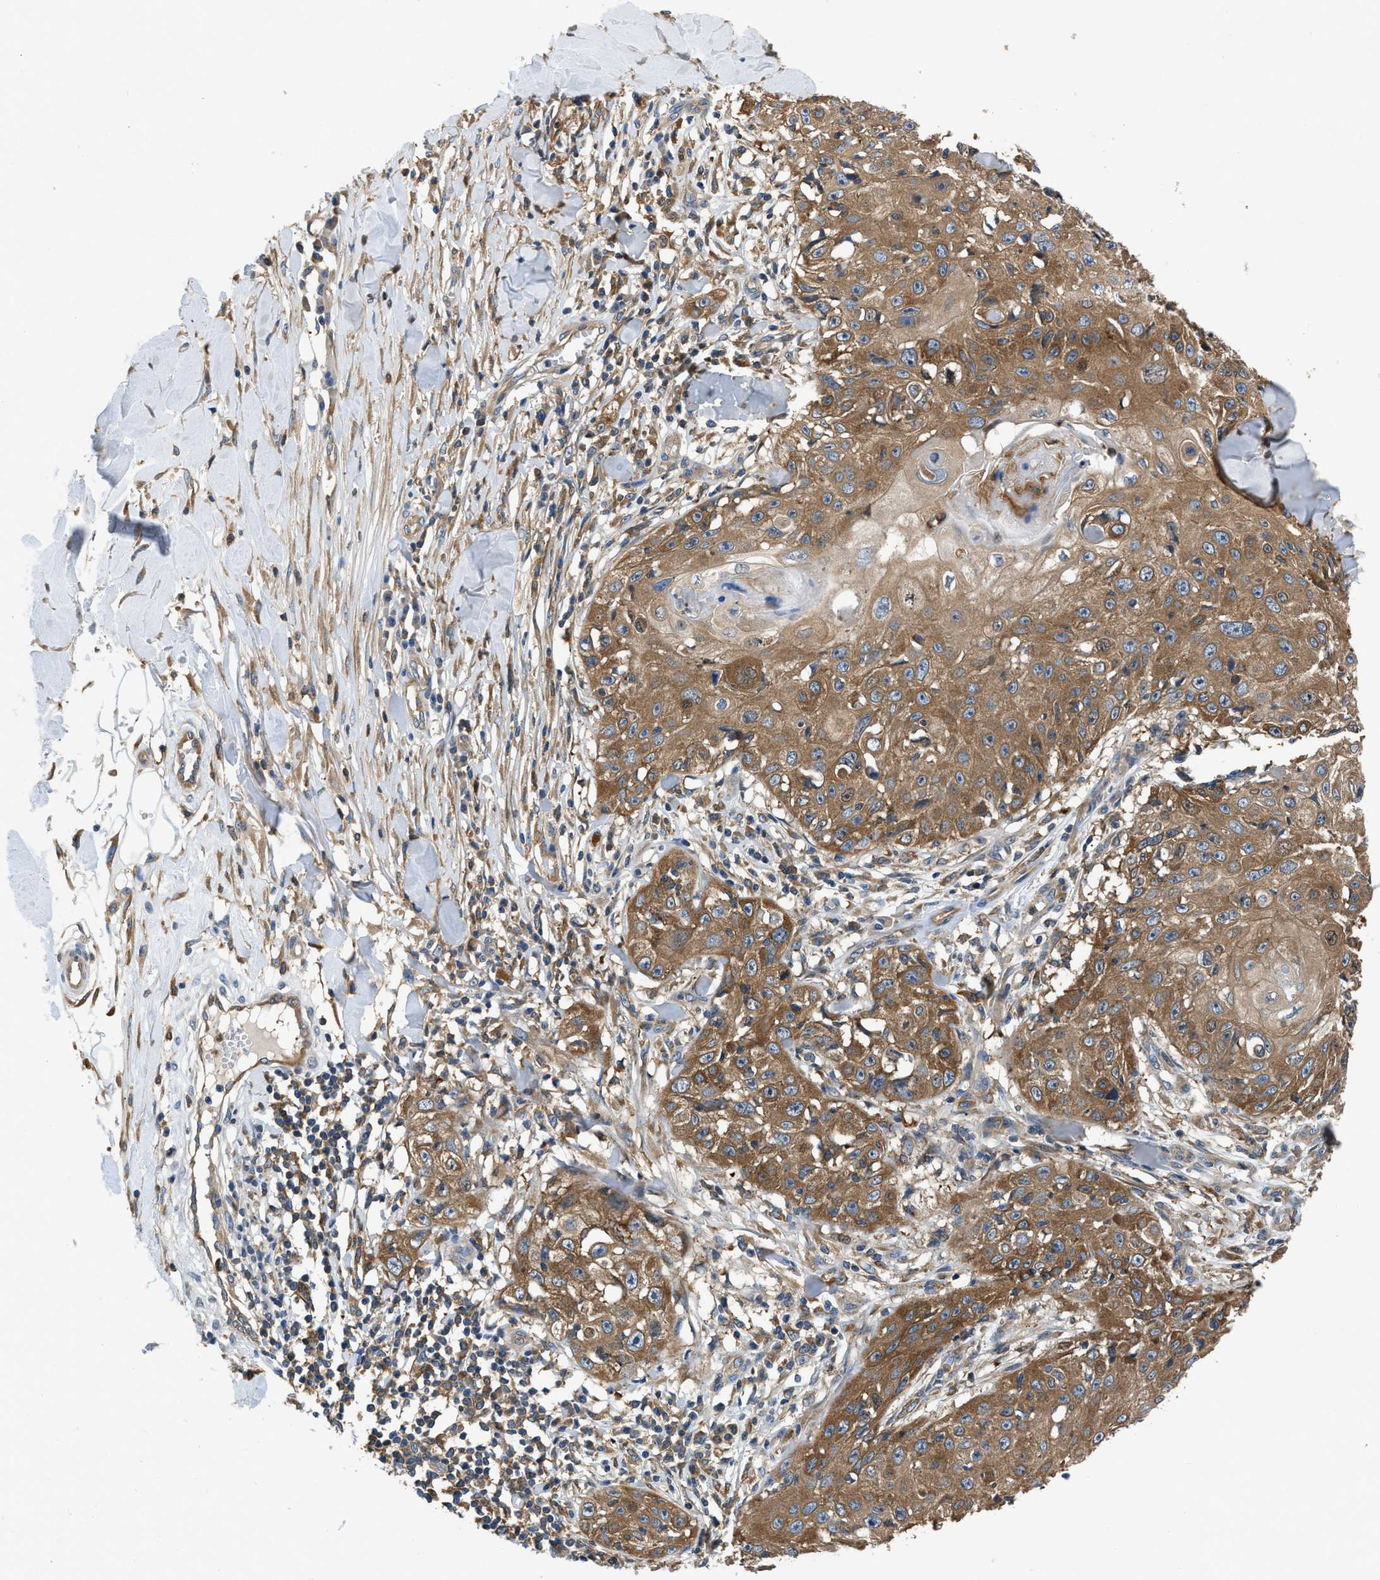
{"staining": {"intensity": "moderate", "quantity": ">75%", "location": "cytoplasmic/membranous"}, "tissue": "skin cancer", "cell_type": "Tumor cells", "image_type": "cancer", "snomed": [{"axis": "morphology", "description": "Squamous cell carcinoma, NOS"}, {"axis": "topography", "description": "Skin"}], "caption": "A brown stain highlights moderate cytoplasmic/membranous staining of a protein in skin cancer tumor cells.", "gene": "PKM", "patient": {"sex": "male", "age": 86}}